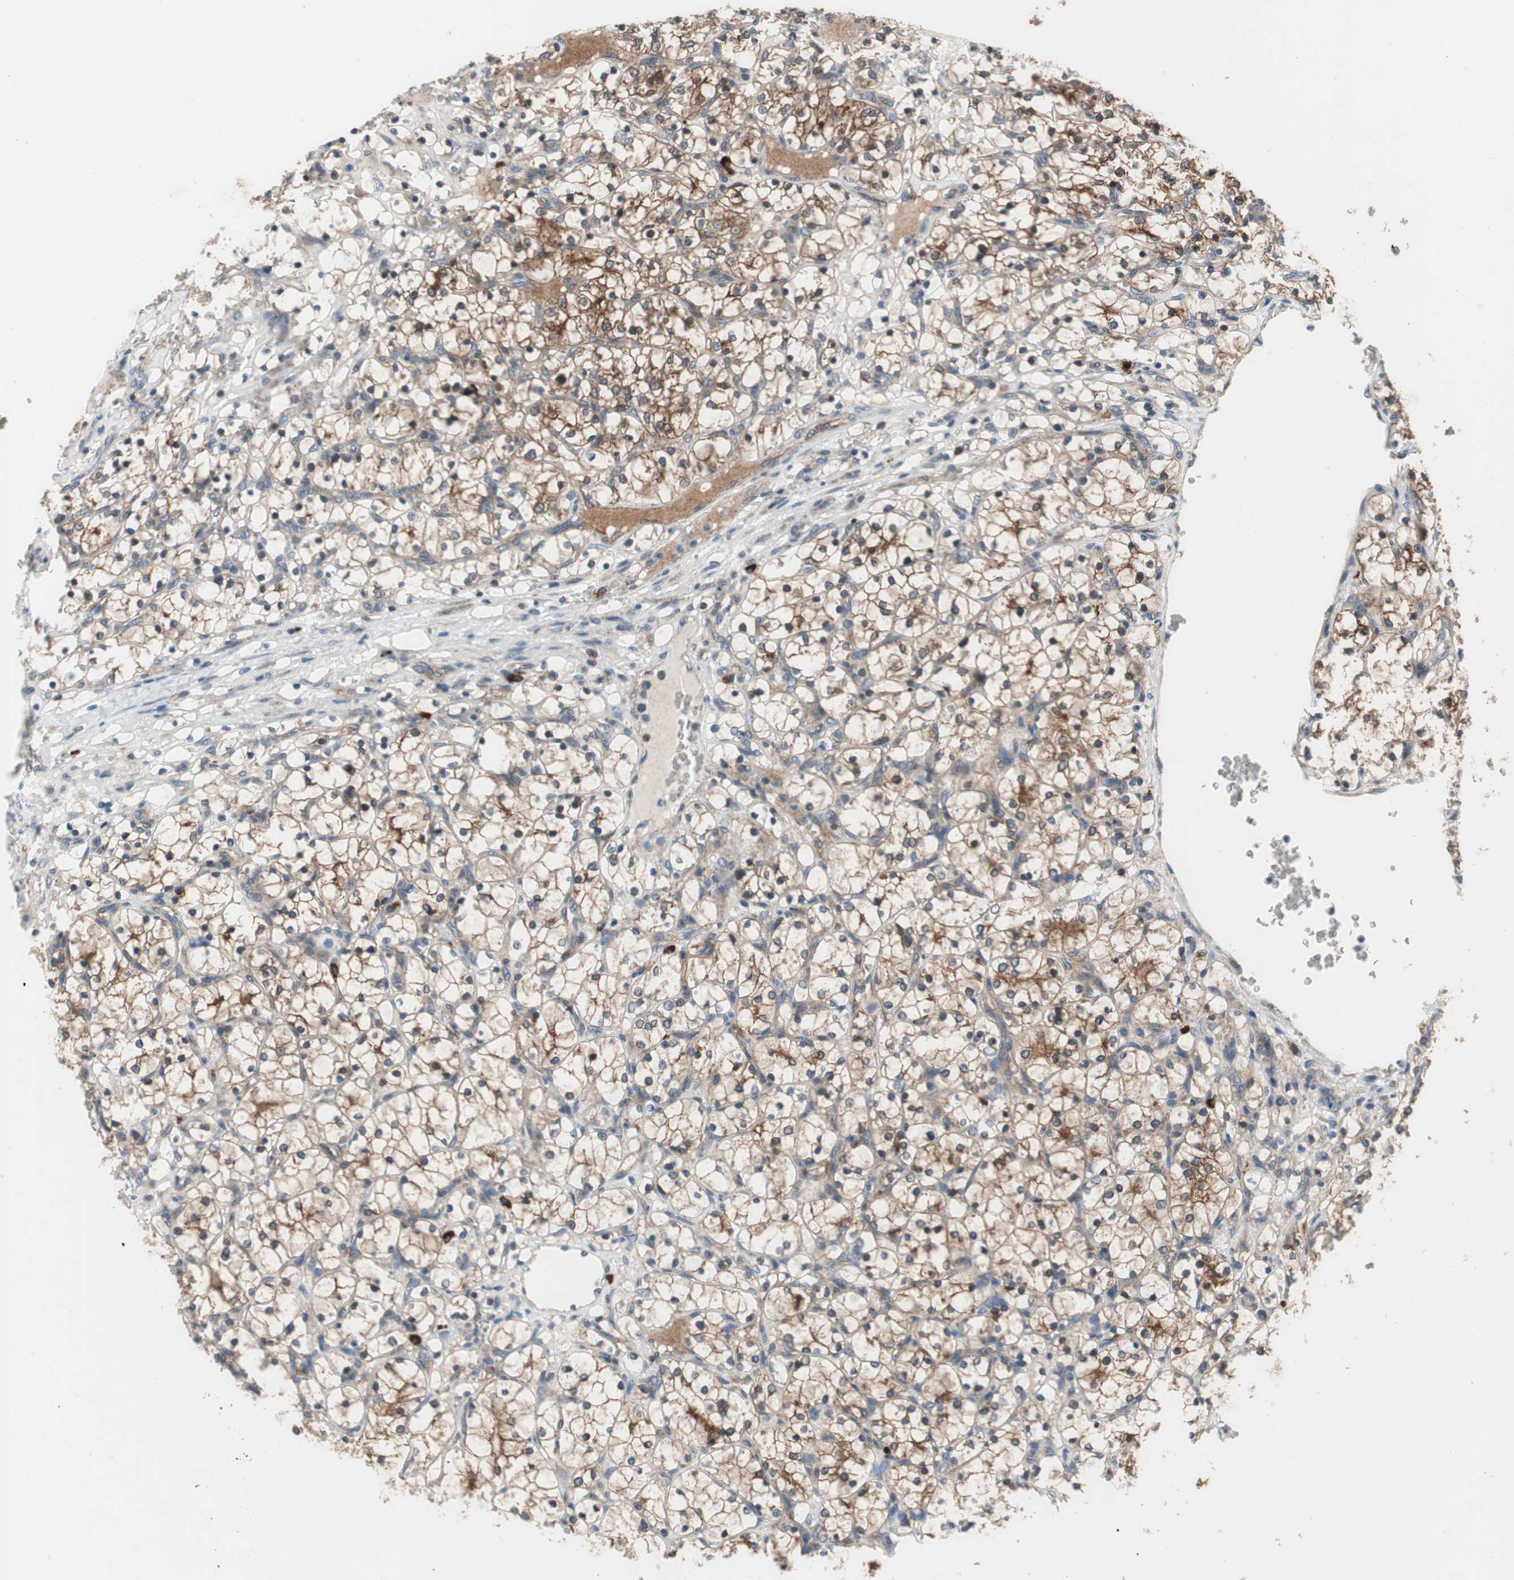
{"staining": {"intensity": "moderate", "quantity": ">75%", "location": "cytoplasmic/membranous"}, "tissue": "renal cancer", "cell_type": "Tumor cells", "image_type": "cancer", "snomed": [{"axis": "morphology", "description": "Adenocarcinoma, NOS"}, {"axis": "topography", "description": "Kidney"}], "caption": "A photomicrograph showing moderate cytoplasmic/membranous positivity in about >75% of tumor cells in renal cancer, as visualized by brown immunohistochemical staining.", "gene": "PRDX2", "patient": {"sex": "female", "age": 69}}